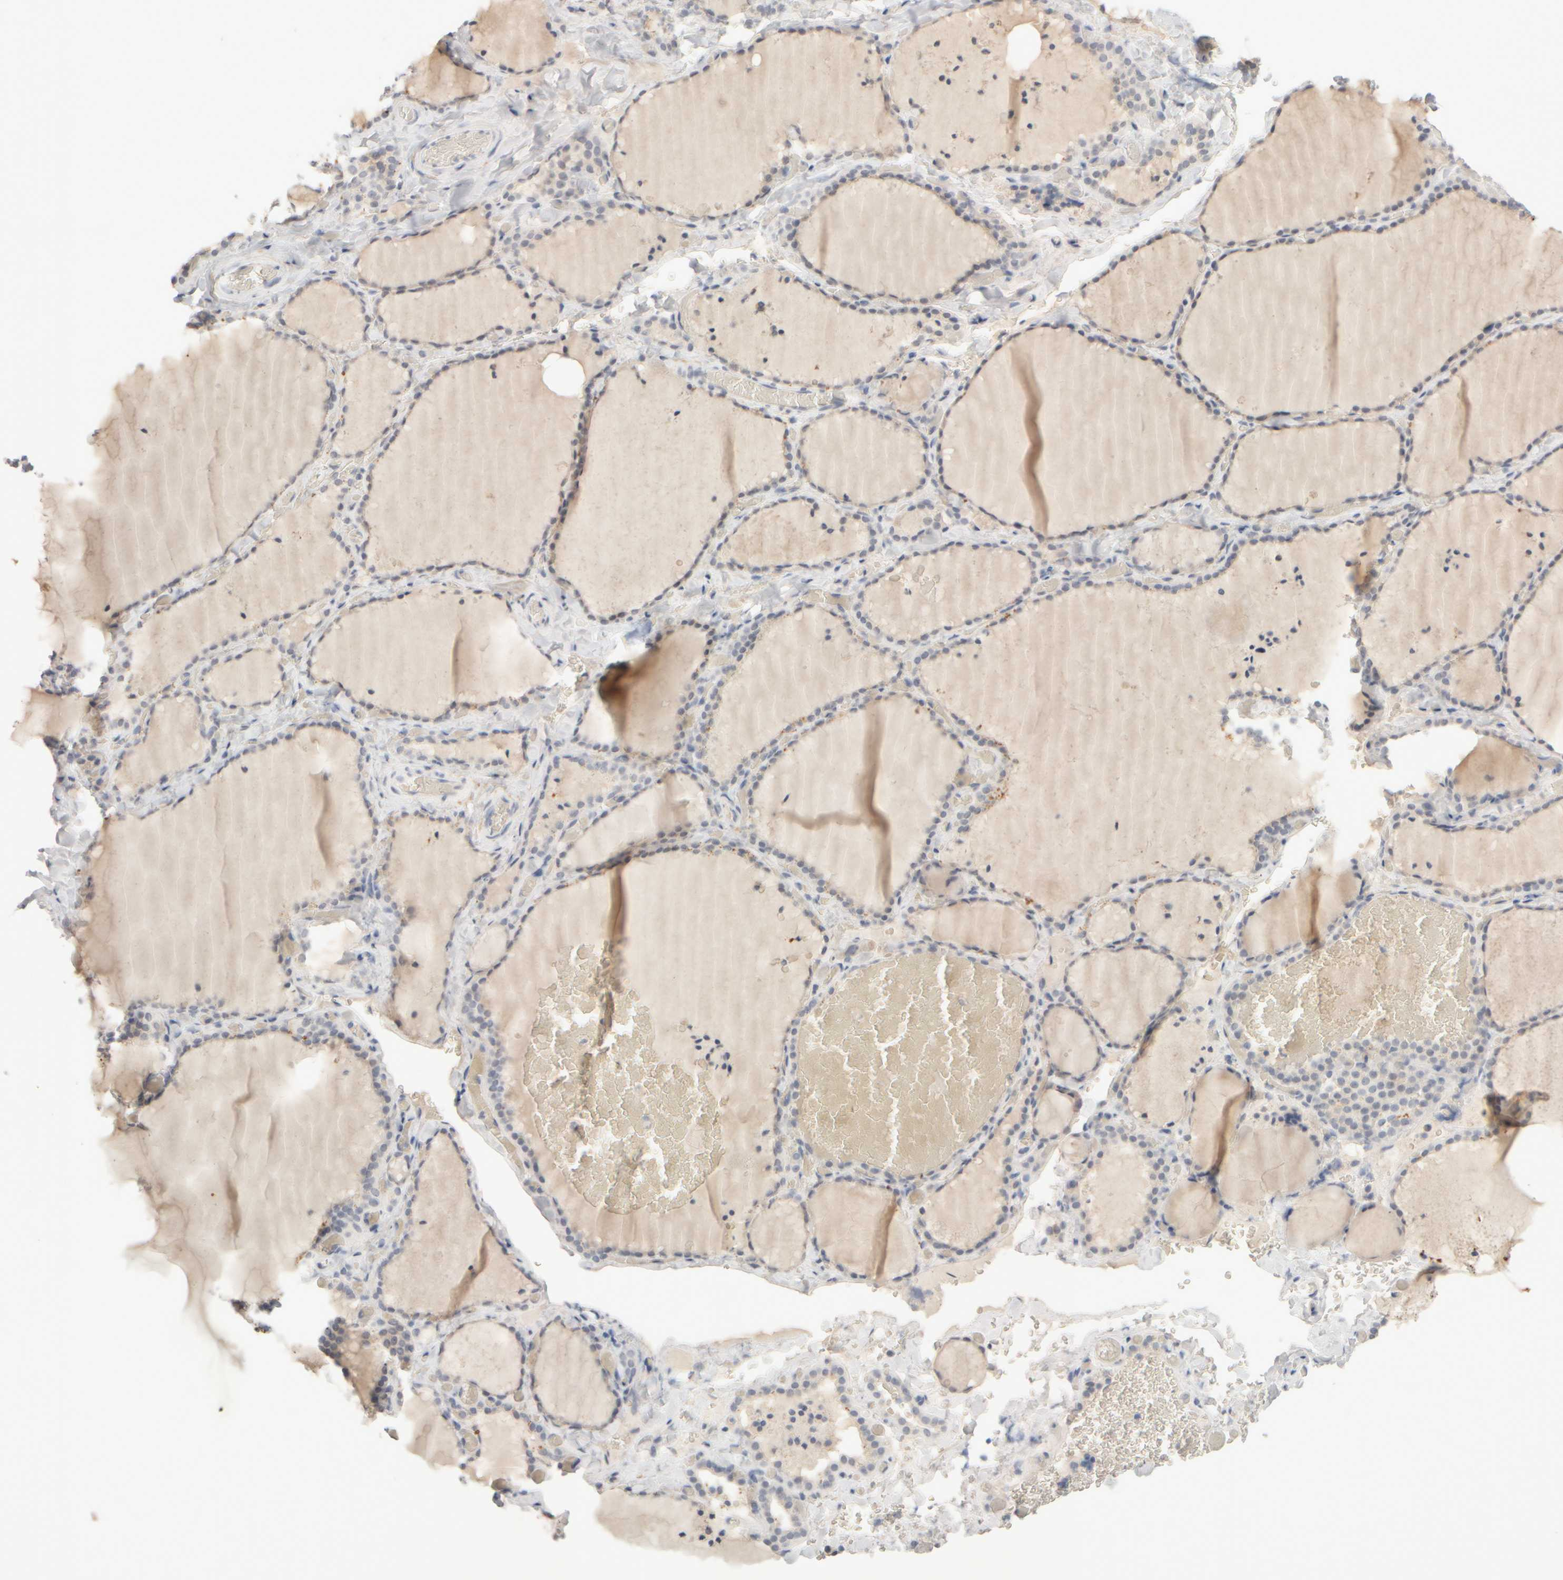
{"staining": {"intensity": "weak", "quantity": "<25%", "location": "cytoplasmic/membranous"}, "tissue": "thyroid gland", "cell_type": "Glandular cells", "image_type": "normal", "snomed": [{"axis": "morphology", "description": "Normal tissue, NOS"}, {"axis": "topography", "description": "Thyroid gland"}], "caption": "High power microscopy histopathology image of an IHC photomicrograph of benign thyroid gland, revealing no significant positivity in glandular cells.", "gene": "ZNF112", "patient": {"sex": "female", "age": 22}}